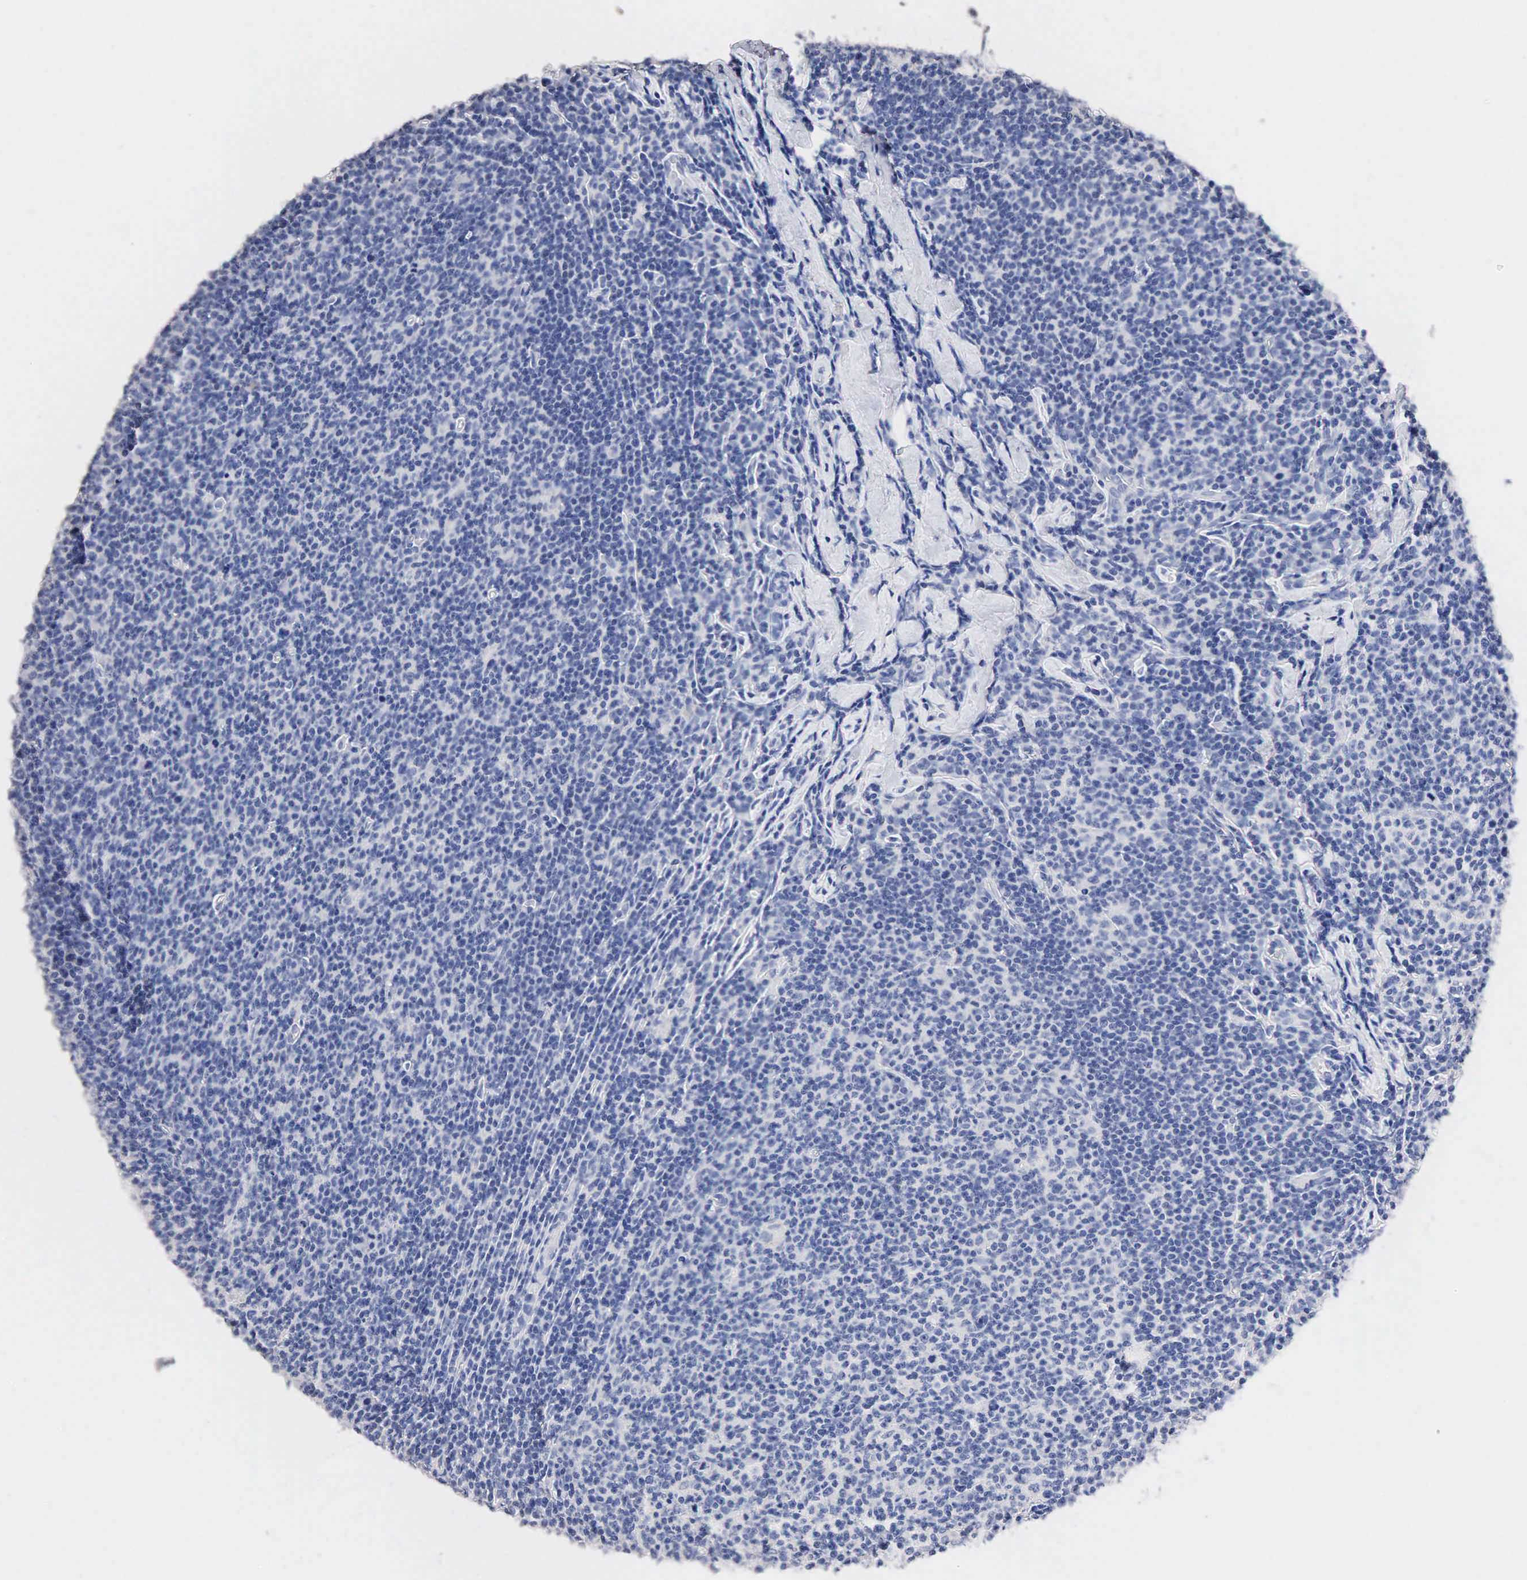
{"staining": {"intensity": "negative", "quantity": "none", "location": "none"}, "tissue": "lymphoma", "cell_type": "Tumor cells", "image_type": "cancer", "snomed": [{"axis": "morphology", "description": "Malignant lymphoma, non-Hodgkin's type, Low grade"}, {"axis": "topography", "description": "Lymph node"}], "caption": "Protein analysis of low-grade malignant lymphoma, non-Hodgkin's type demonstrates no significant staining in tumor cells. (DAB IHC visualized using brightfield microscopy, high magnification).", "gene": "SST", "patient": {"sex": "male", "age": 74}}